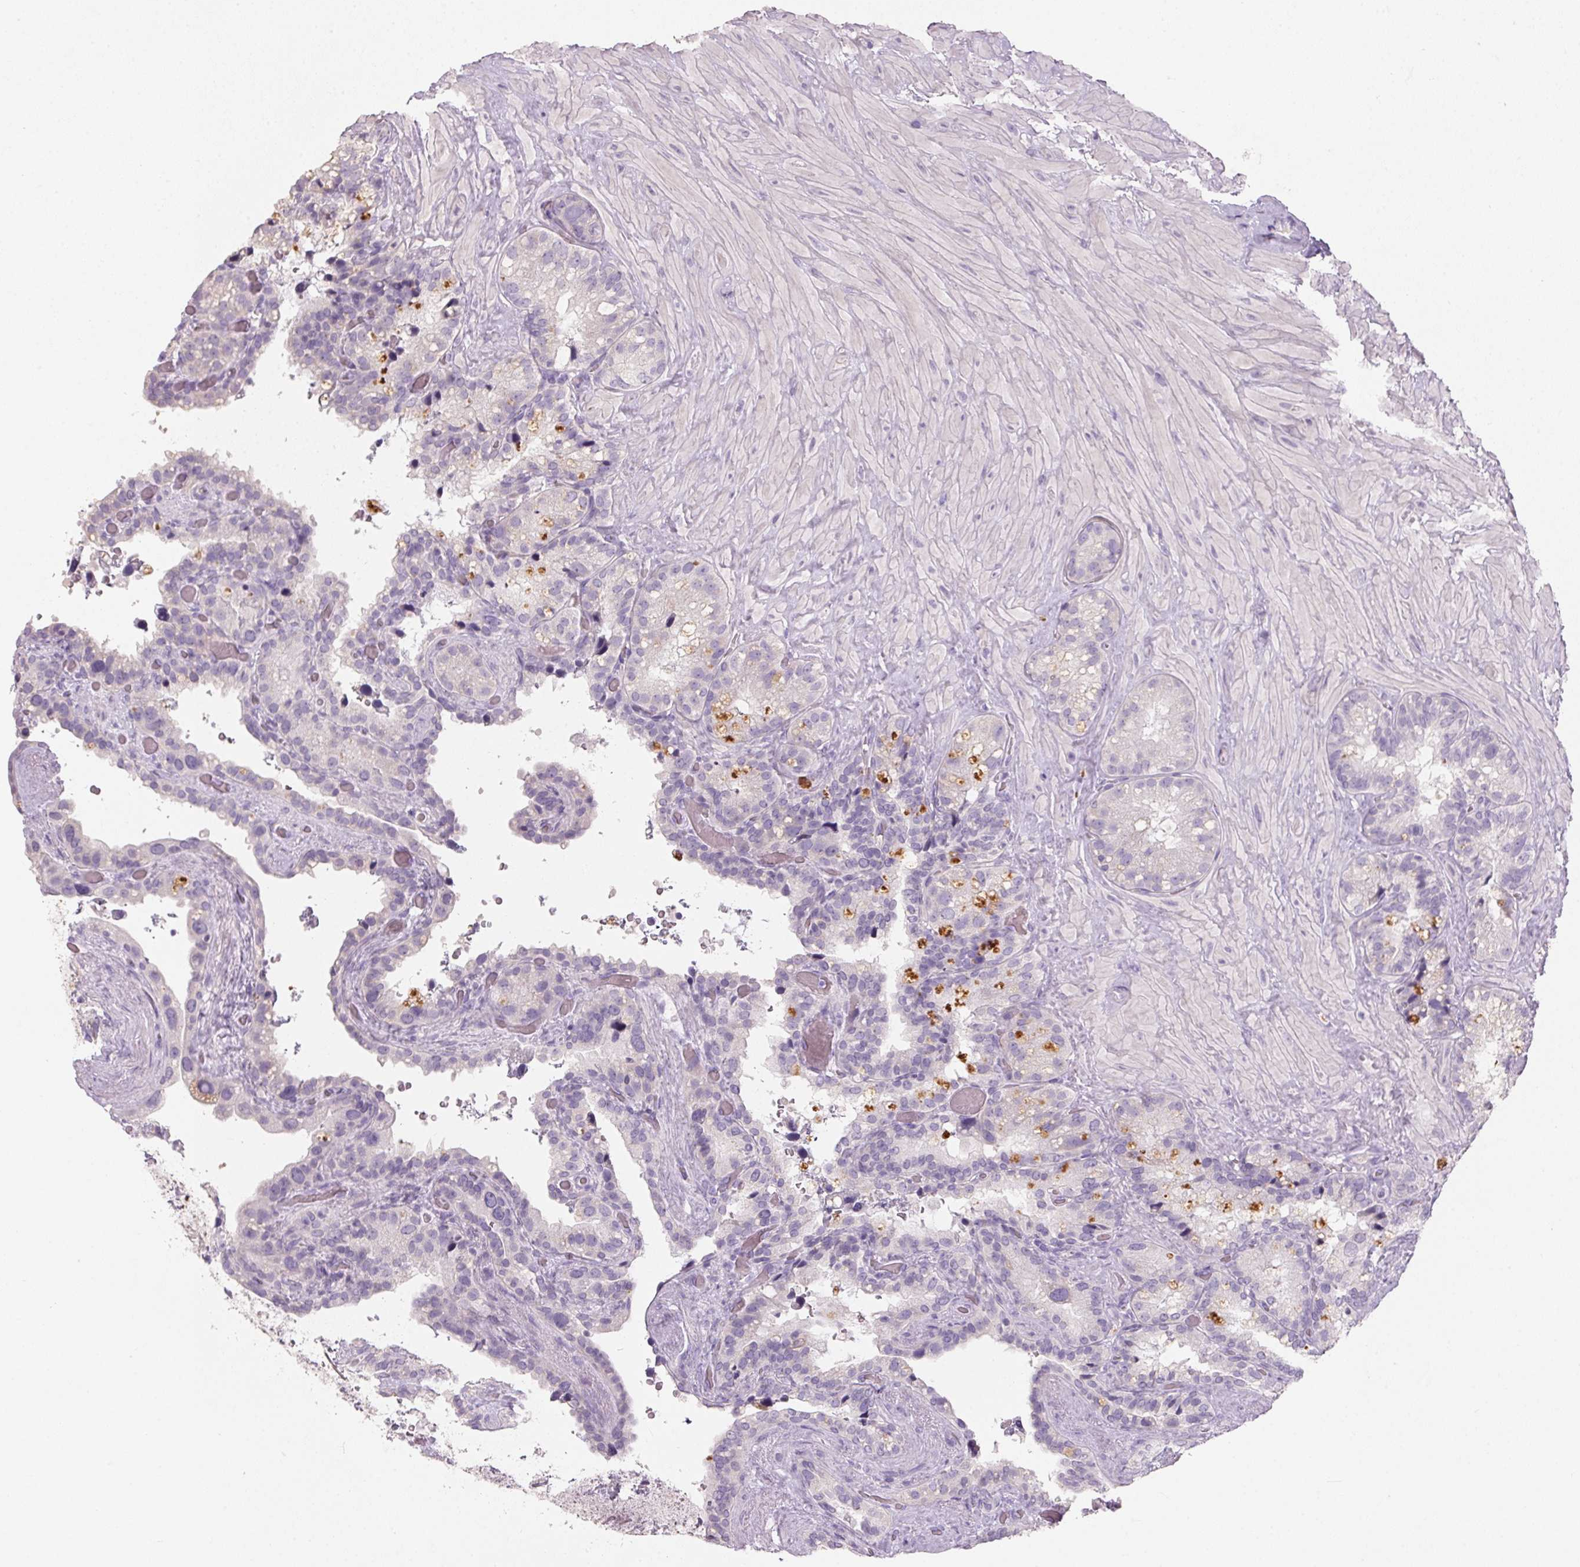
{"staining": {"intensity": "negative", "quantity": "none", "location": "none"}, "tissue": "seminal vesicle", "cell_type": "Glandular cells", "image_type": "normal", "snomed": [{"axis": "morphology", "description": "Normal tissue, NOS"}, {"axis": "topography", "description": "Seminal veicle"}], "caption": "This is a micrograph of immunohistochemistry (IHC) staining of benign seminal vesicle, which shows no staining in glandular cells.", "gene": "HSD17B1", "patient": {"sex": "male", "age": 60}}